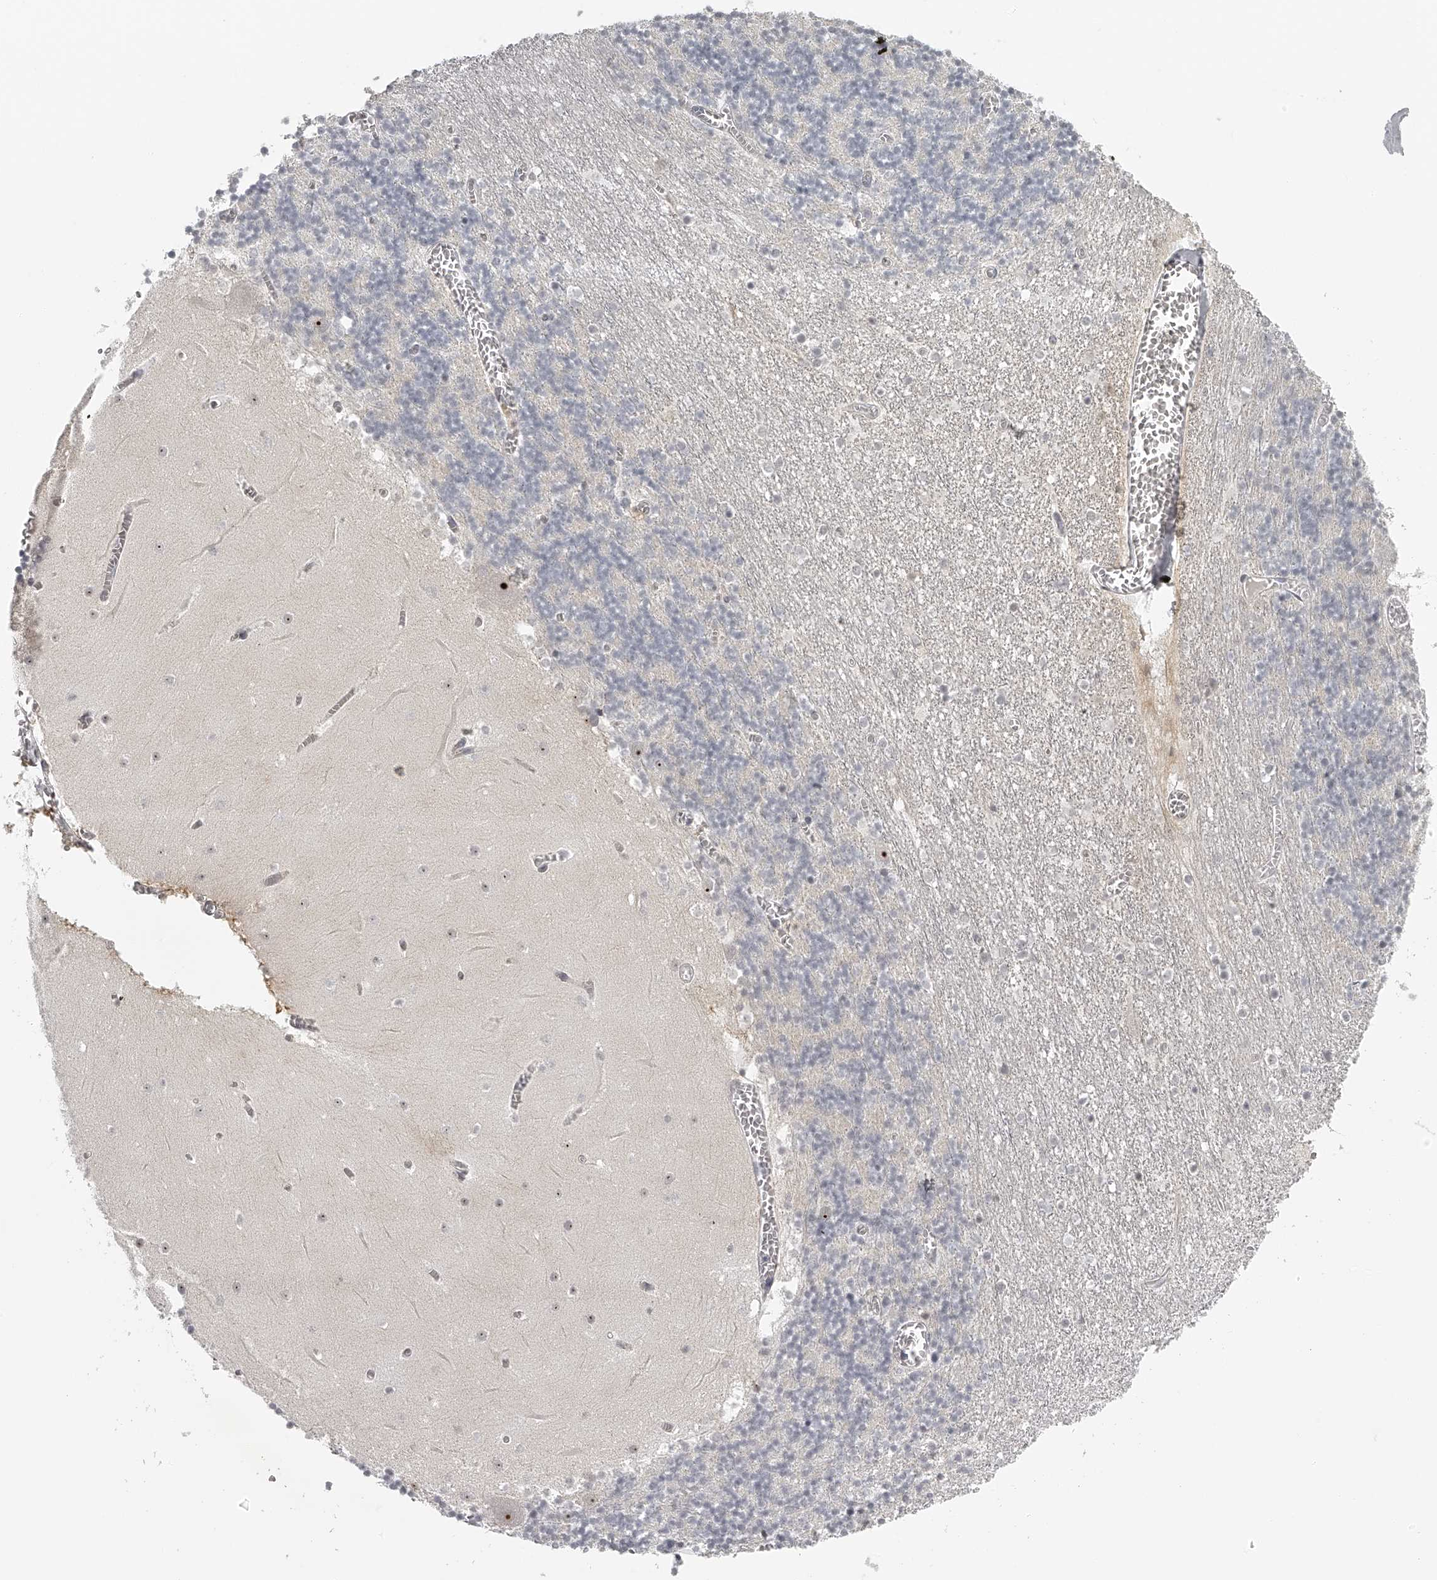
{"staining": {"intensity": "negative", "quantity": "none", "location": "none"}, "tissue": "cerebellum", "cell_type": "Cells in granular layer", "image_type": "normal", "snomed": [{"axis": "morphology", "description": "Normal tissue, NOS"}, {"axis": "topography", "description": "Cerebellum"}], "caption": "Cells in granular layer are negative for protein expression in normal human cerebellum.", "gene": "RNF220", "patient": {"sex": "female", "age": 28}}